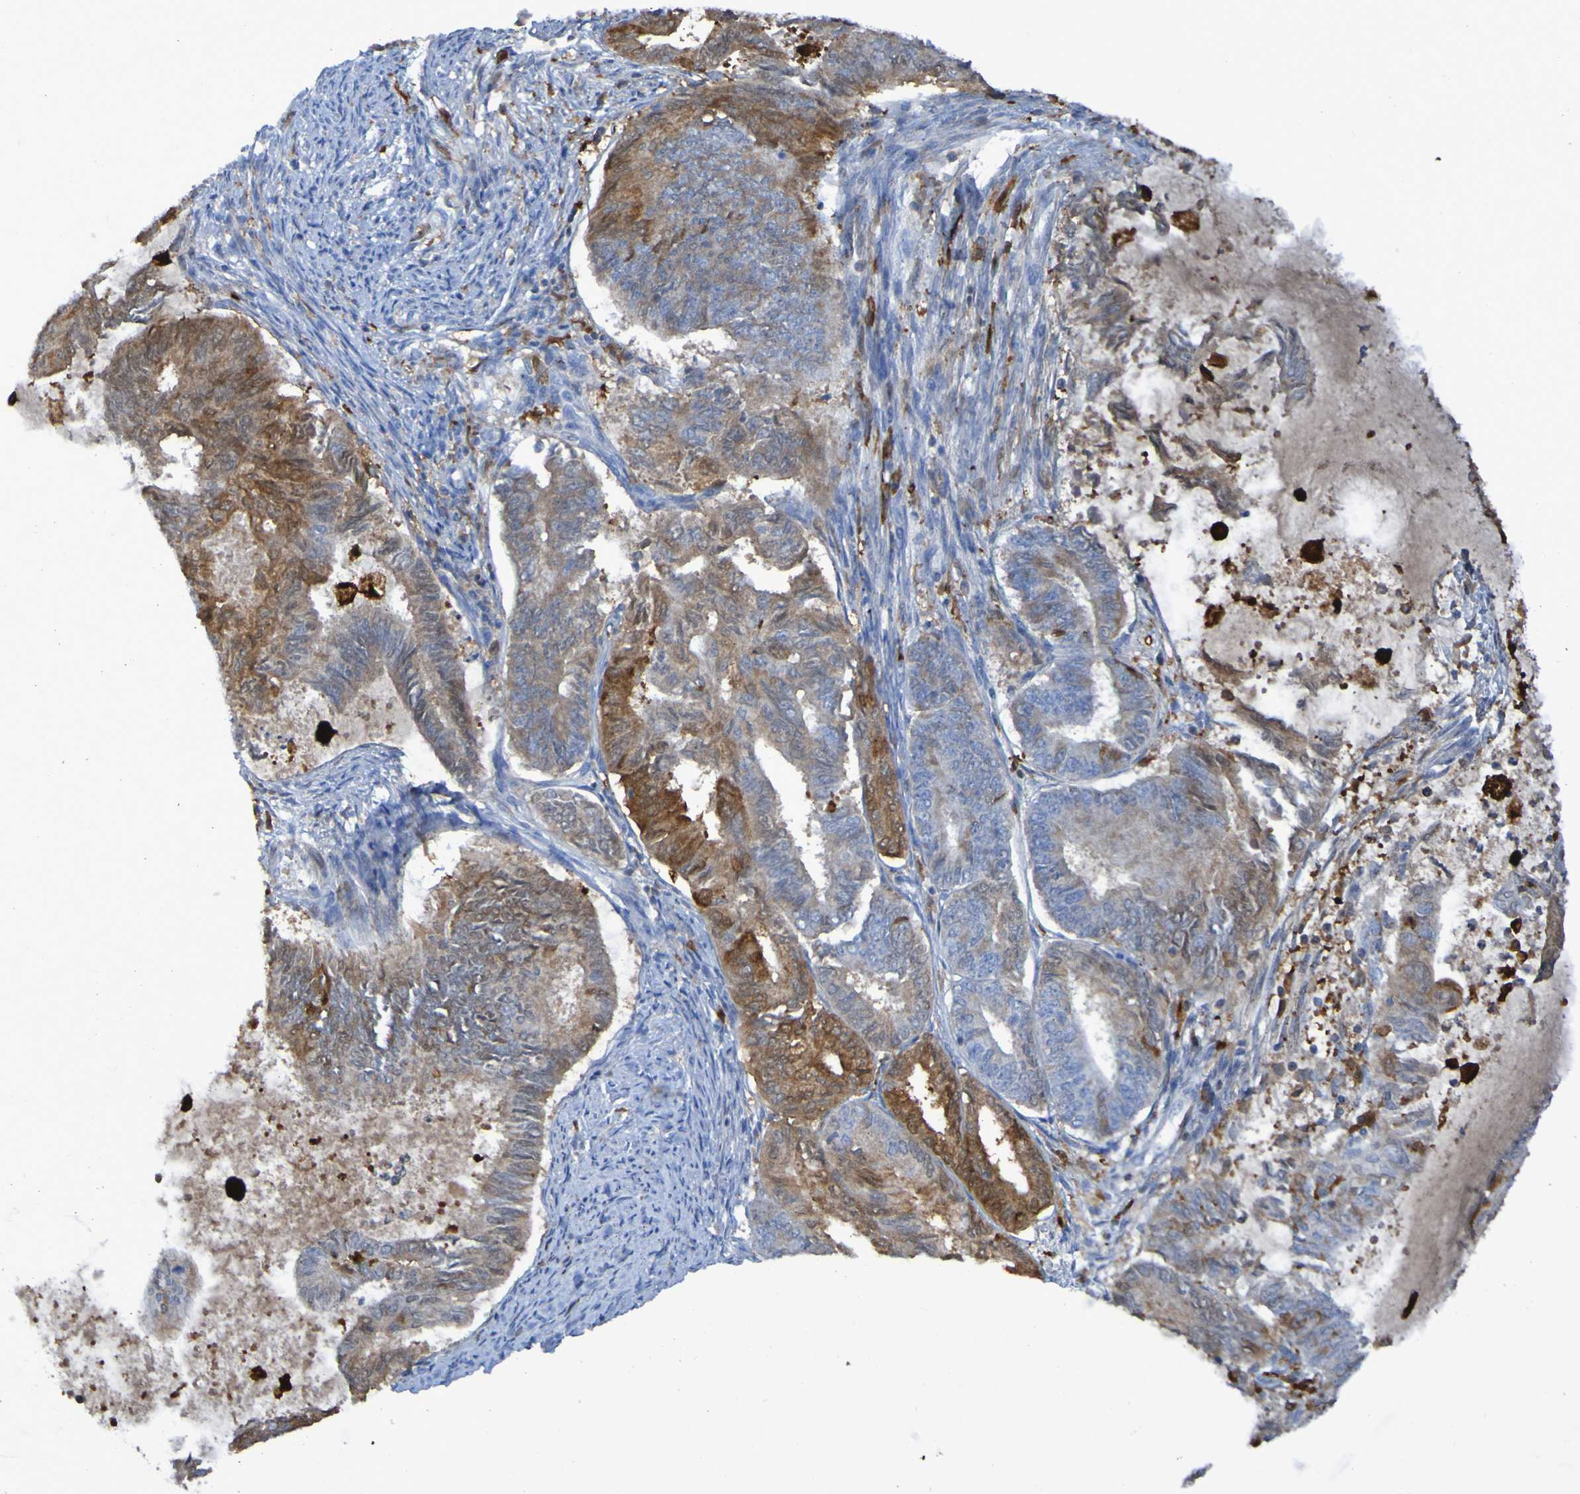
{"staining": {"intensity": "moderate", "quantity": "25%-75%", "location": "cytoplasmic/membranous"}, "tissue": "endometrial cancer", "cell_type": "Tumor cells", "image_type": "cancer", "snomed": [{"axis": "morphology", "description": "Adenocarcinoma, NOS"}, {"axis": "topography", "description": "Endometrium"}], "caption": "Endometrial cancer (adenocarcinoma) stained for a protein (brown) reveals moderate cytoplasmic/membranous positive expression in about 25%-75% of tumor cells.", "gene": "MPPE1", "patient": {"sex": "female", "age": 86}}